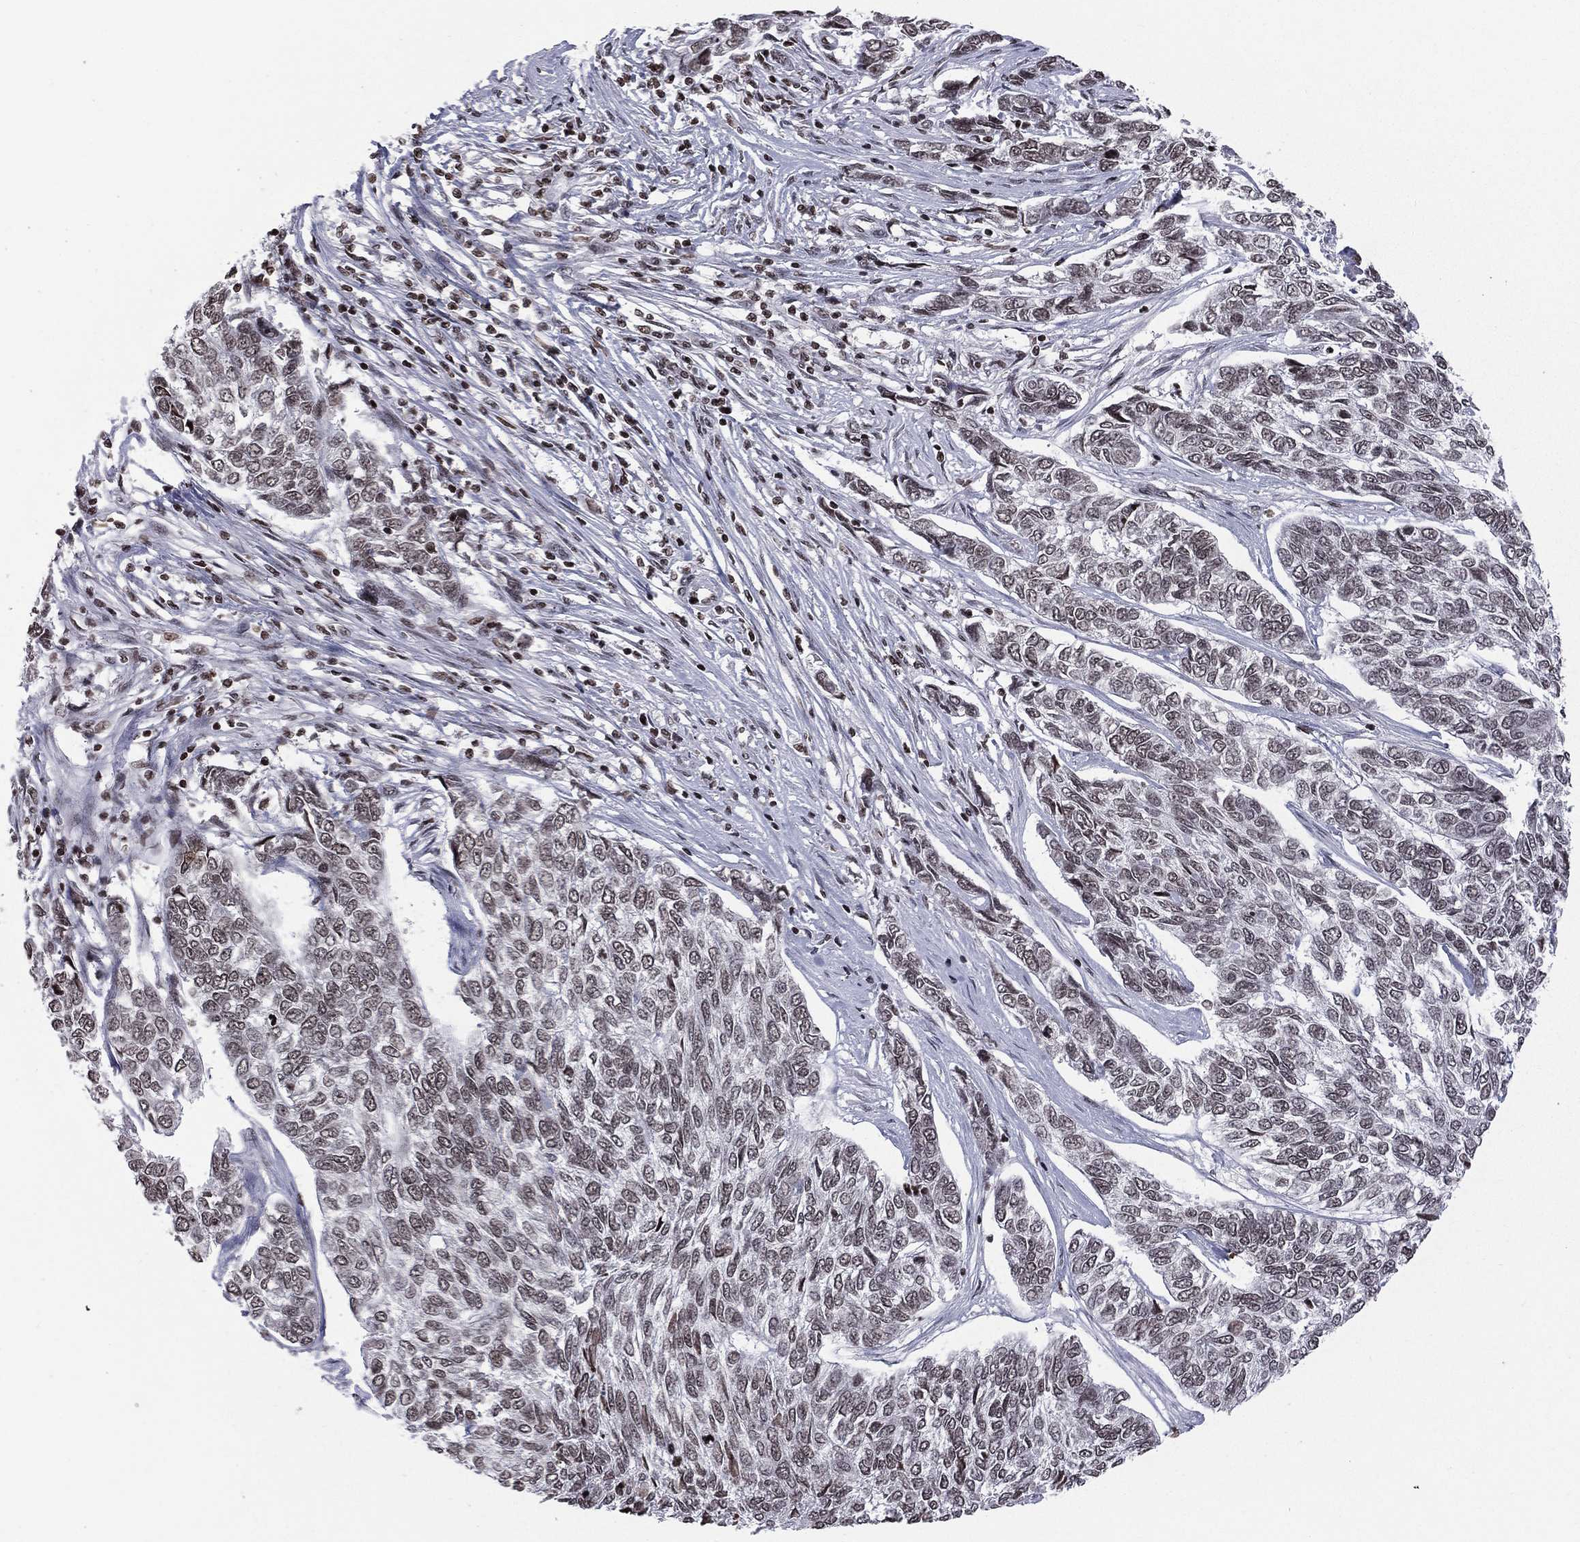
{"staining": {"intensity": "negative", "quantity": "none", "location": "none"}, "tissue": "skin cancer", "cell_type": "Tumor cells", "image_type": "cancer", "snomed": [{"axis": "morphology", "description": "Basal cell carcinoma"}, {"axis": "topography", "description": "Skin"}], "caption": "Immunohistochemistry (IHC) of skin basal cell carcinoma displays no staining in tumor cells.", "gene": "RFX7", "patient": {"sex": "female", "age": 65}}